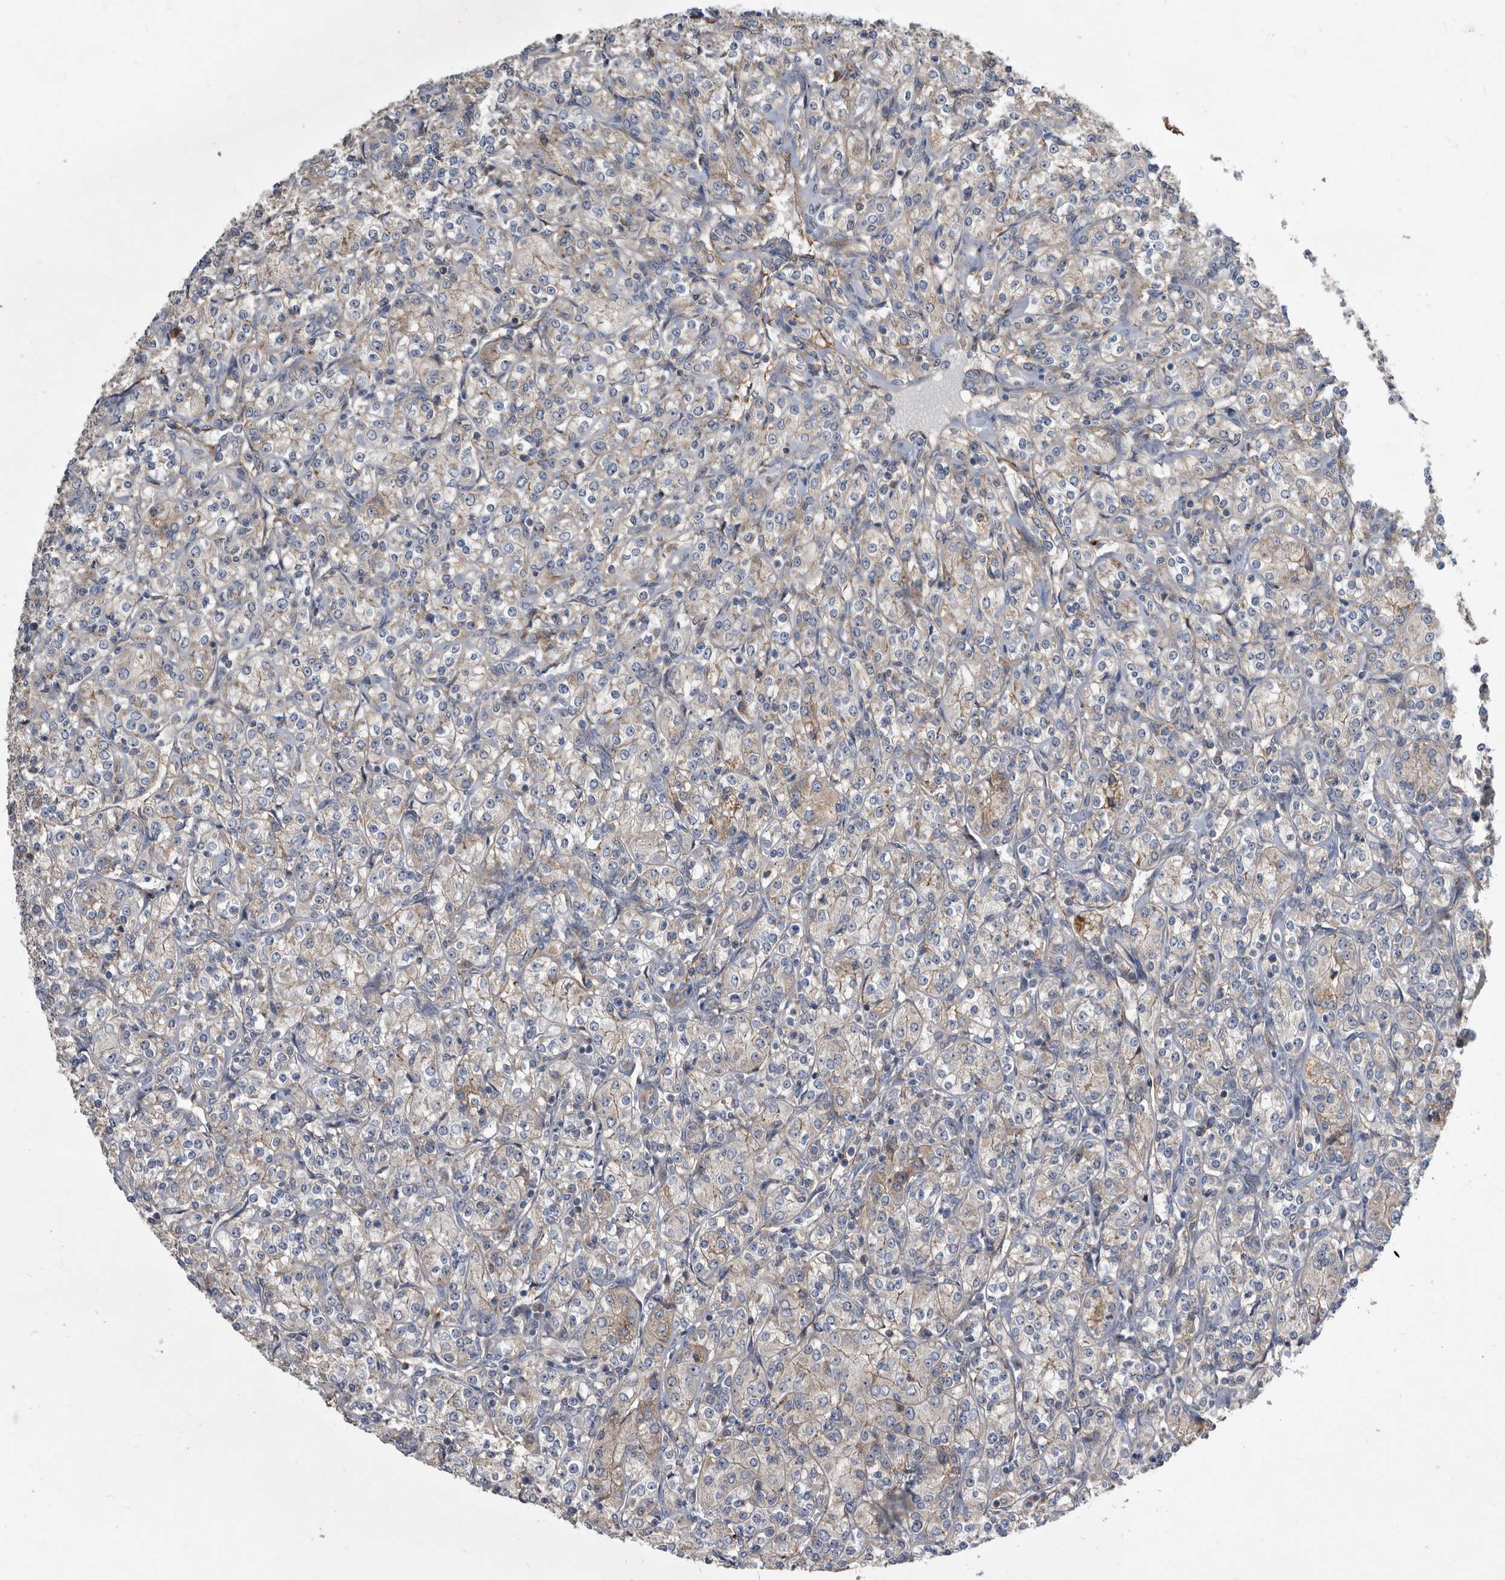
{"staining": {"intensity": "weak", "quantity": "25%-75%", "location": "cytoplasmic/membranous"}, "tissue": "renal cancer", "cell_type": "Tumor cells", "image_type": "cancer", "snomed": [{"axis": "morphology", "description": "Adenocarcinoma, NOS"}, {"axis": "topography", "description": "Kidney"}], "caption": "Brown immunohistochemical staining in human adenocarcinoma (renal) exhibits weak cytoplasmic/membranous positivity in about 25%-75% of tumor cells. (DAB (3,3'-diaminobenzidine) = brown stain, brightfield microscopy at high magnification).", "gene": "PI15", "patient": {"sex": "male", "age": 77}}